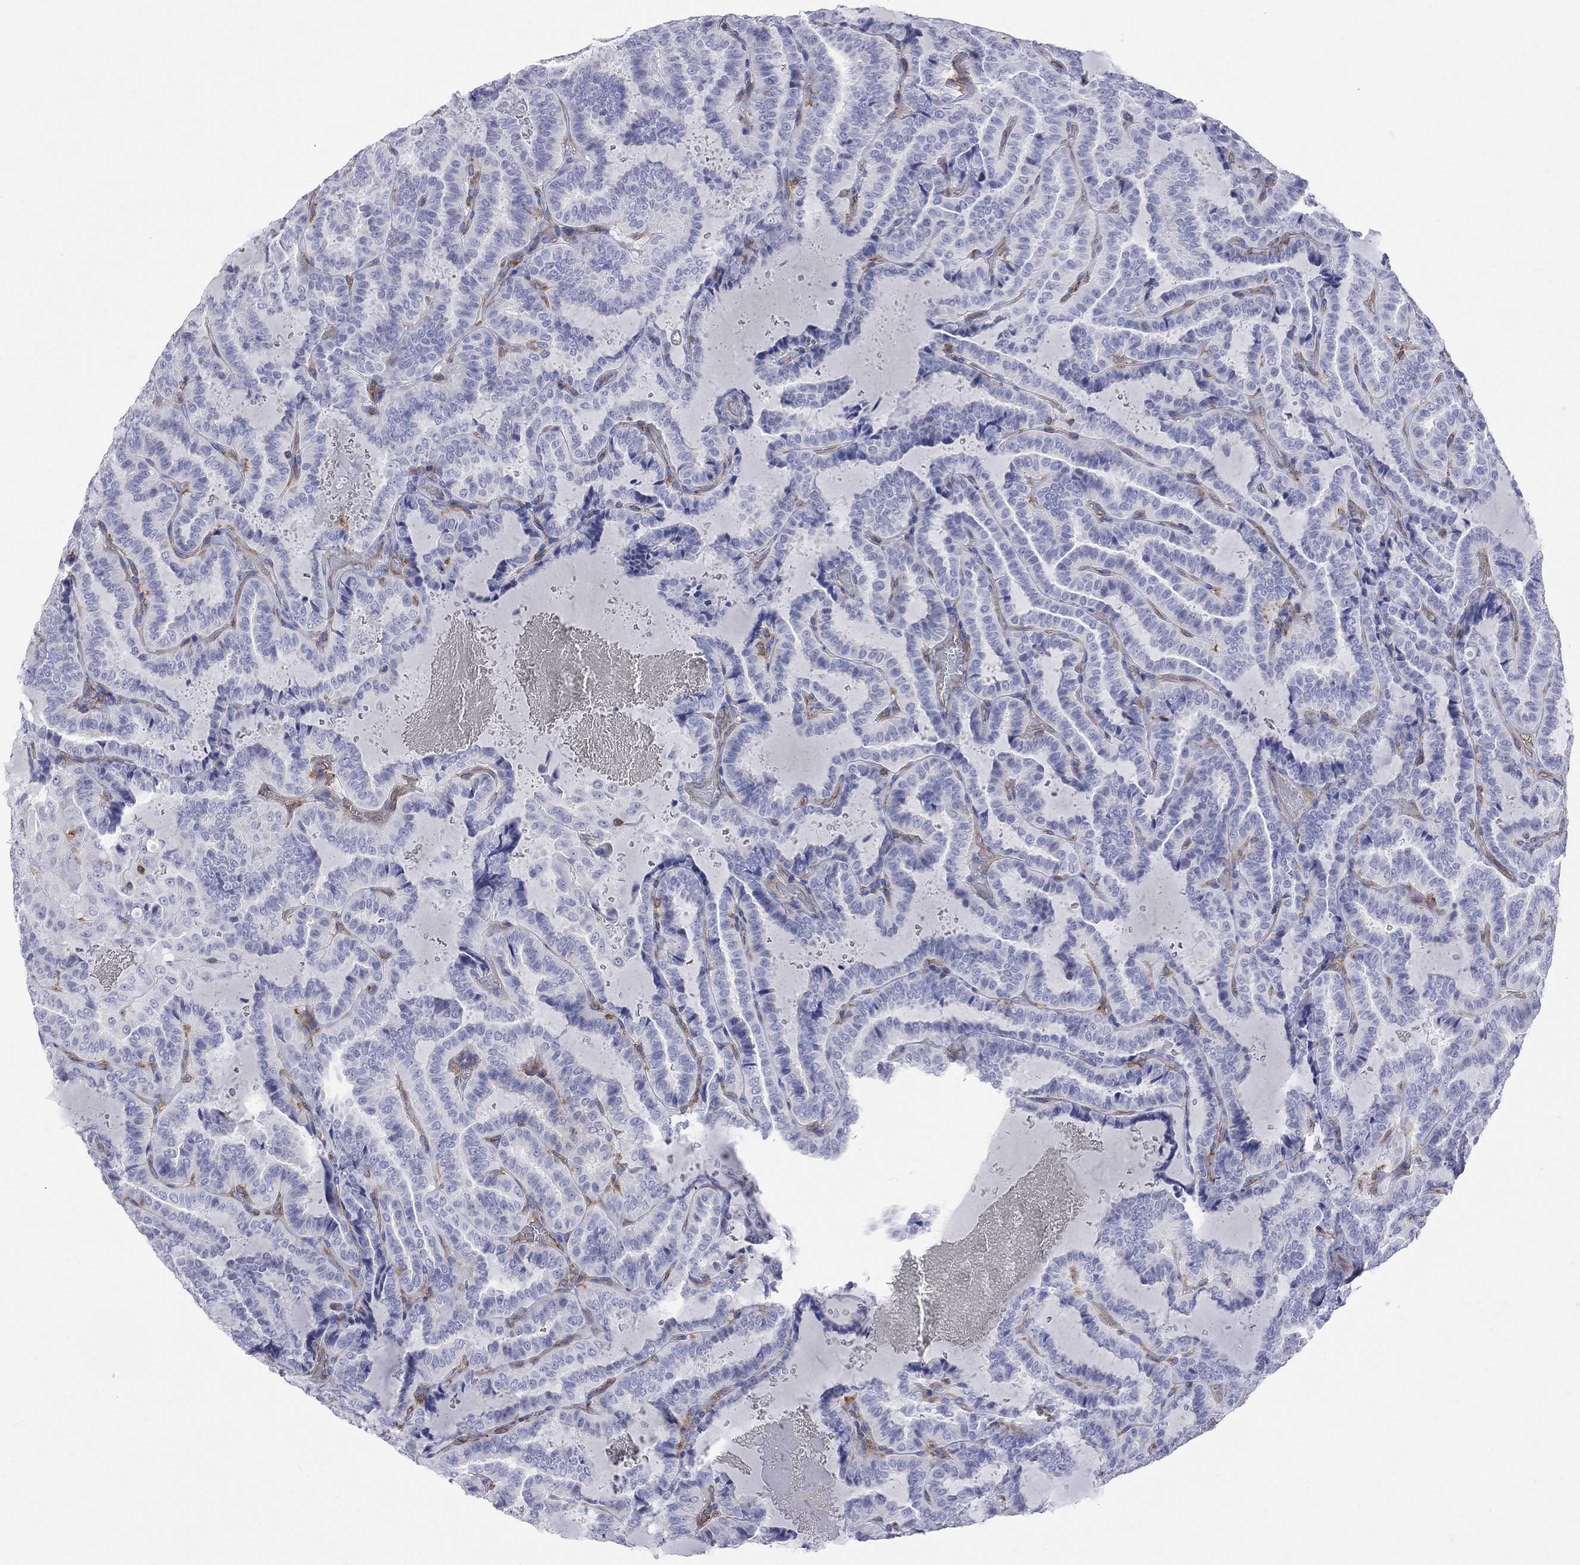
{"staining": {"intensity": "negative", "quantity": "none", "location": "none"}, "tissue": "thyroid cancer", "cell_type": "Tumor cells", "image_type": "cancer", "snomed": [{"axis": "morphology", "description": "Papillary adenocarcinoma, NOS"}, {"axis": "topography", "description": "Thyroid gland"}], "caption": "Immunohistochemistry micrograph of human thyroid papillary adenocarcinoma stained for a protein (brown), which demonstrates no positivity in tumor cells. The staining is performed using DAB (3,3'-diaminobenzidine) brown chromogen with nuclei counter-stained in using hematoxylin.", "gene": "ABI3", "patient": {"sex": "female", "age": 39}}